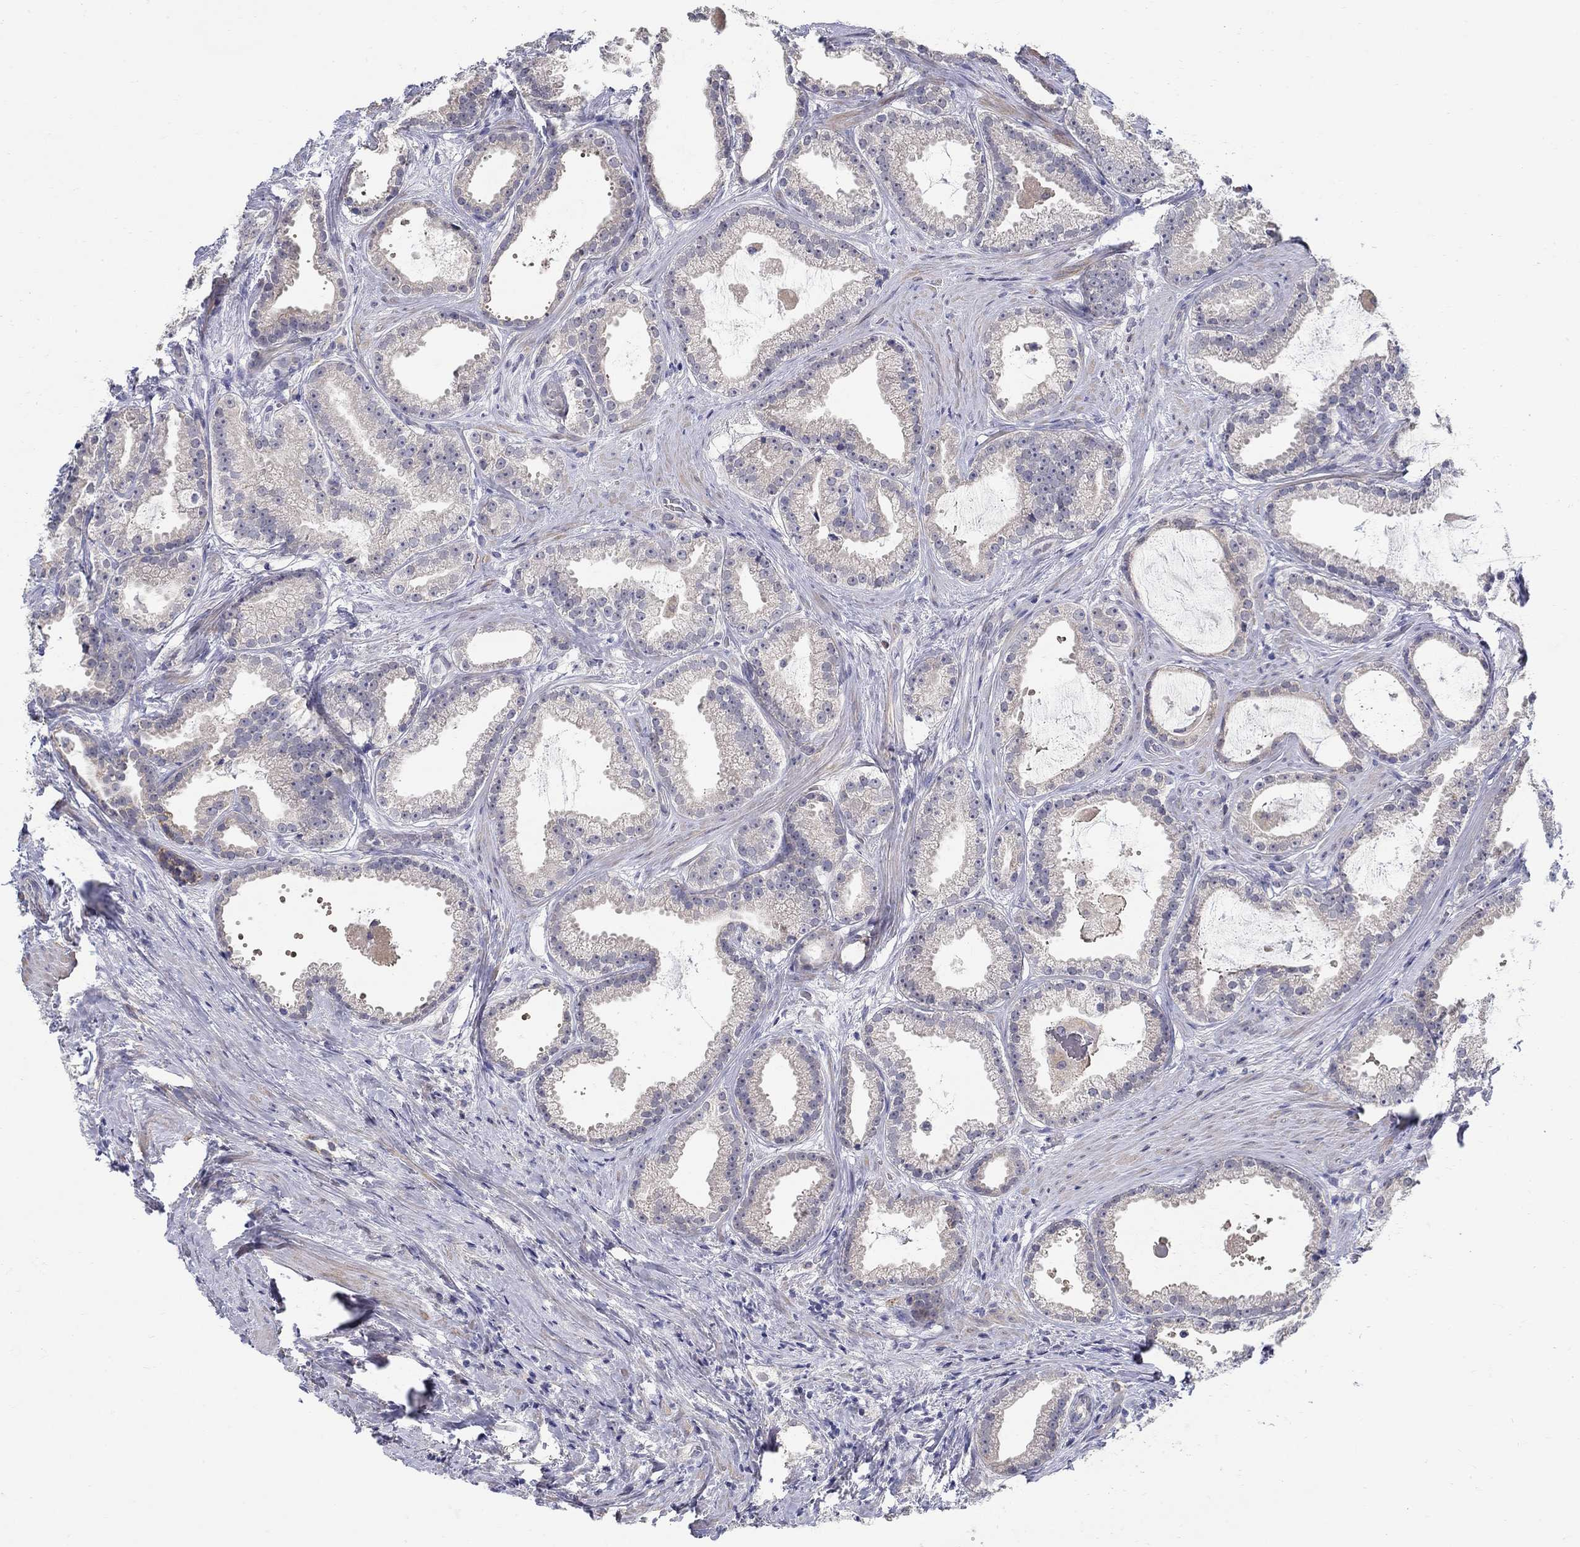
{"staining": {"intensity": "negative", "quantity": "none", "location": "none"}, "tissue": "prostate cancer", "cell_type": "Tumor cells", "image_type": "cancer", "snomed": [{"axis": "morphology", "description": "Adenocarcinoma, NOS"}, {"axis": "morphology", "description": "Adenocarcinoma, High grade"}, {"axis": "topography", "description": "Prostate"}], "caption": "Immunohistochemical staining of human high-grade adenocarcinoma (prostate) reveals no significant positivity in tumor cells.", "gene": "ABCA4", "patient": {"sex": "male", "age": 64}}